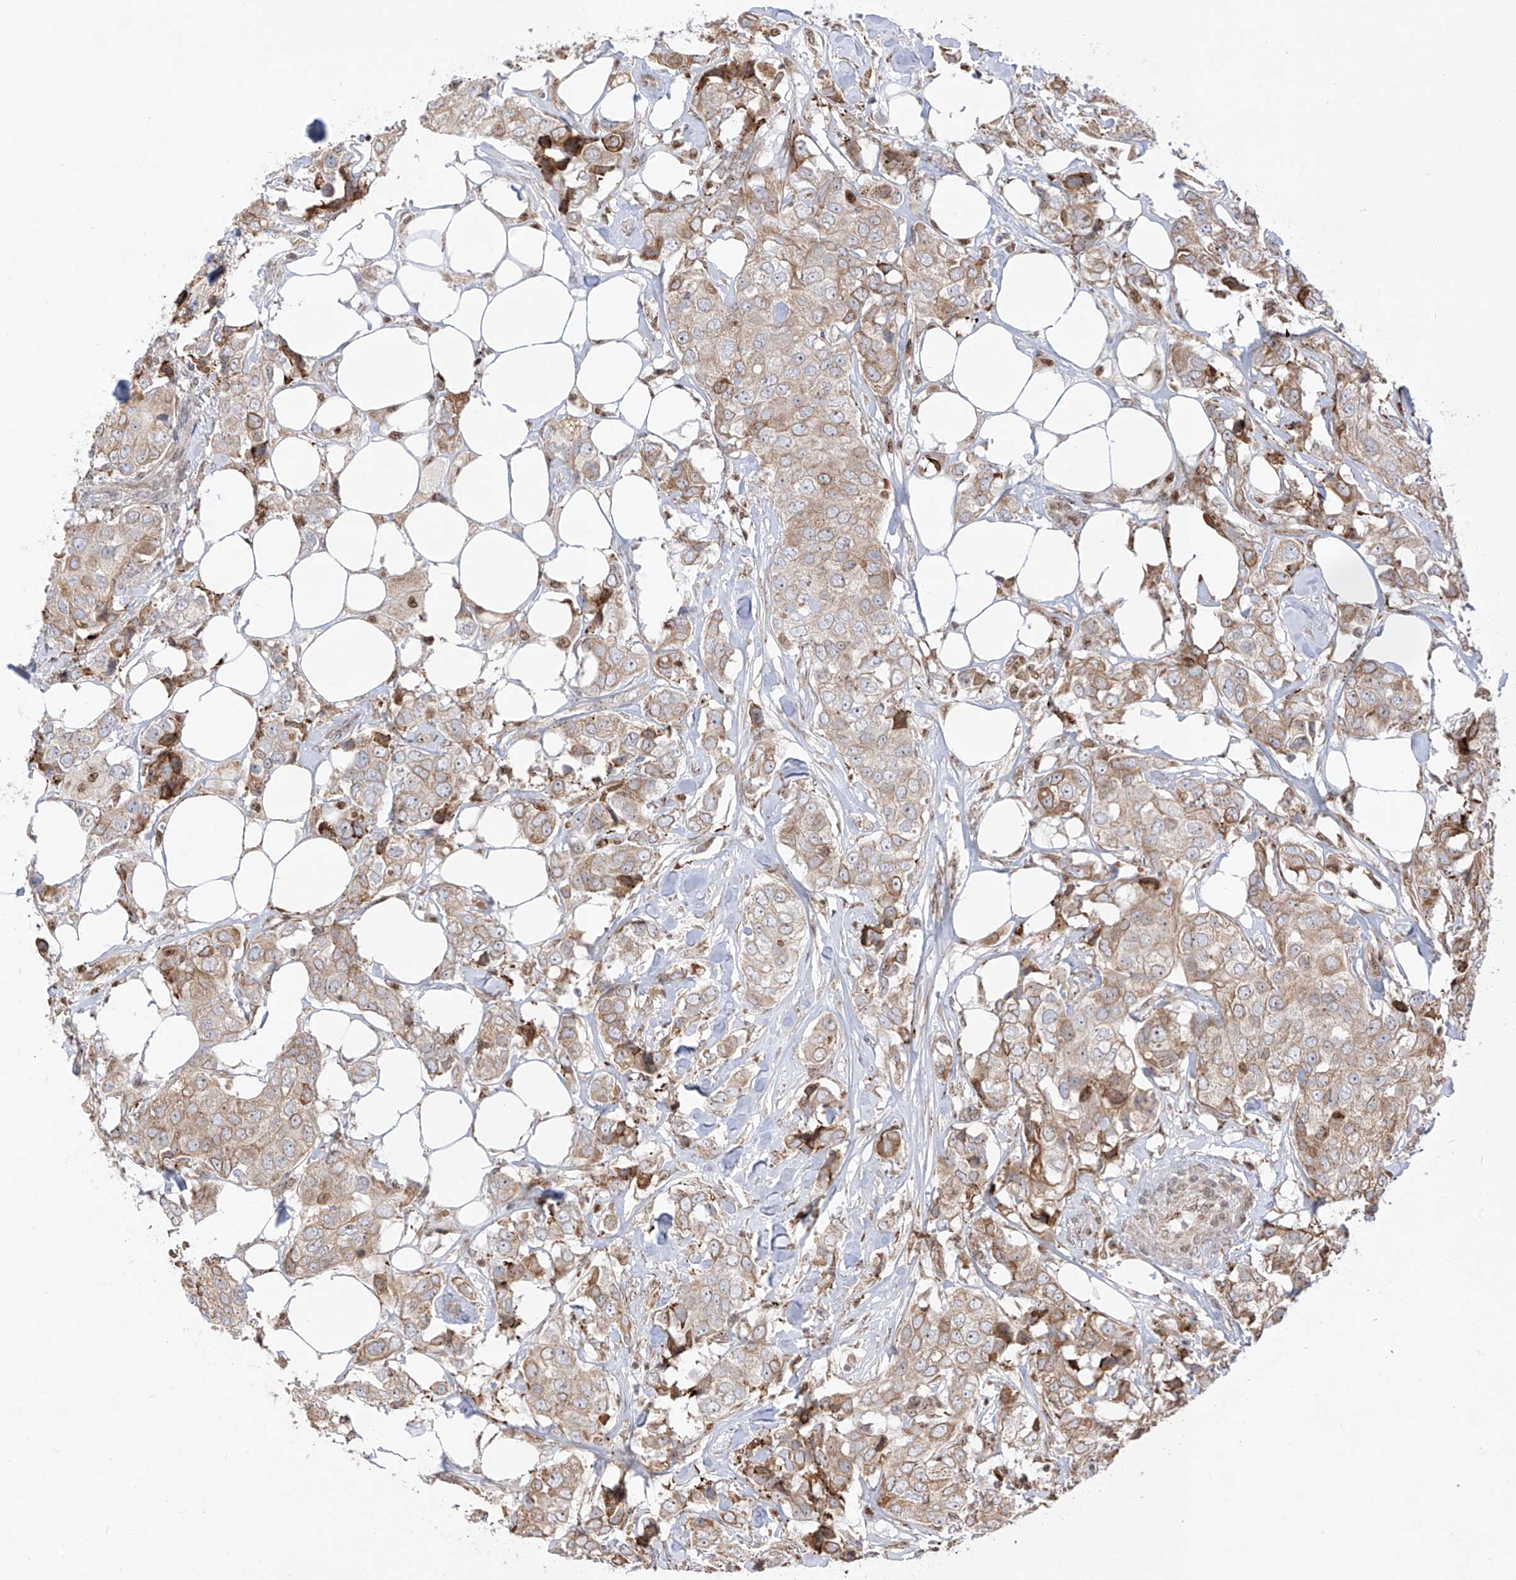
{"staining": {"intensity": "weak", "quantity": ">75%", "location": "cytoplasmic/membranous"}, "tissue": "breast cancer", "cell_type": "Tumor cells", "image_type": "cancer", "snomed": [{"axis": "morphology", "description": "Duct carcinoma"}, {"axis": "topography", "description": "Breast"}], "caption": "Approximately >75% of tumor cells in breast cancer reveal weak cytoplasmic/membranous protein staining as visualized by brown immunohistochemical staining.", "gene": "ZBTB8A", "patient": {"sex": "female", "age": 80}}